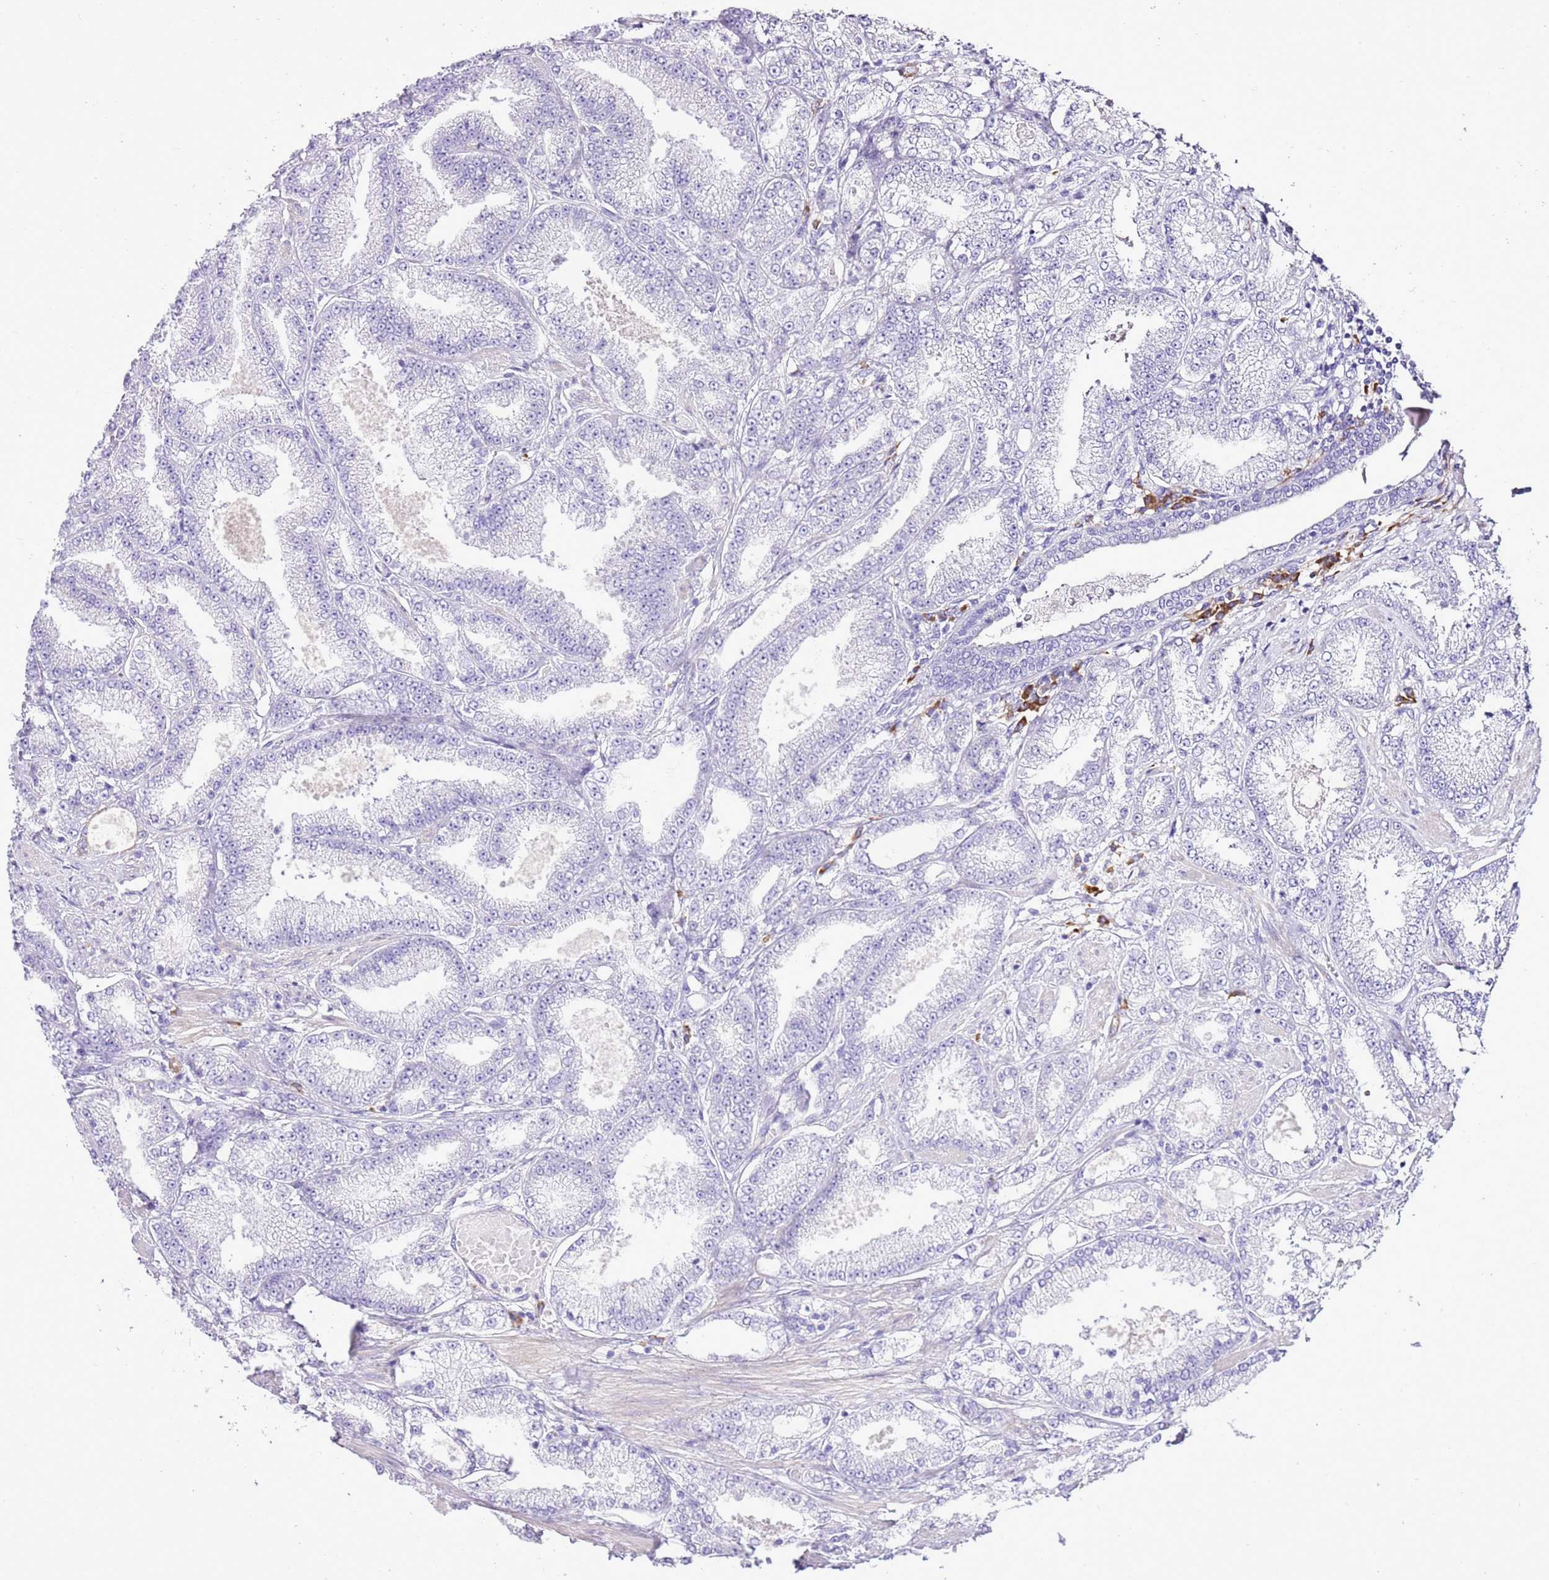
{"staining": {"intensity": "negative", "quantity": "none", "location": "none"}, "tissue": "prostate cancer", "cell_type": "Tumor cells", "image_type": "cancer", "snomed": [{"axis": "morphology", "description": "Adenocarcinoma, High grade"}, {"axis": "topography", "description": "Prostate"}], "caption": "This is a image of immunohistochemistry (IHC) staining of adenocarcinoma (high-grade) (prostate), which shows no expression in tumor cells.", "gene": "AAR2", "patient": {"sex": "male", "age": 68}}